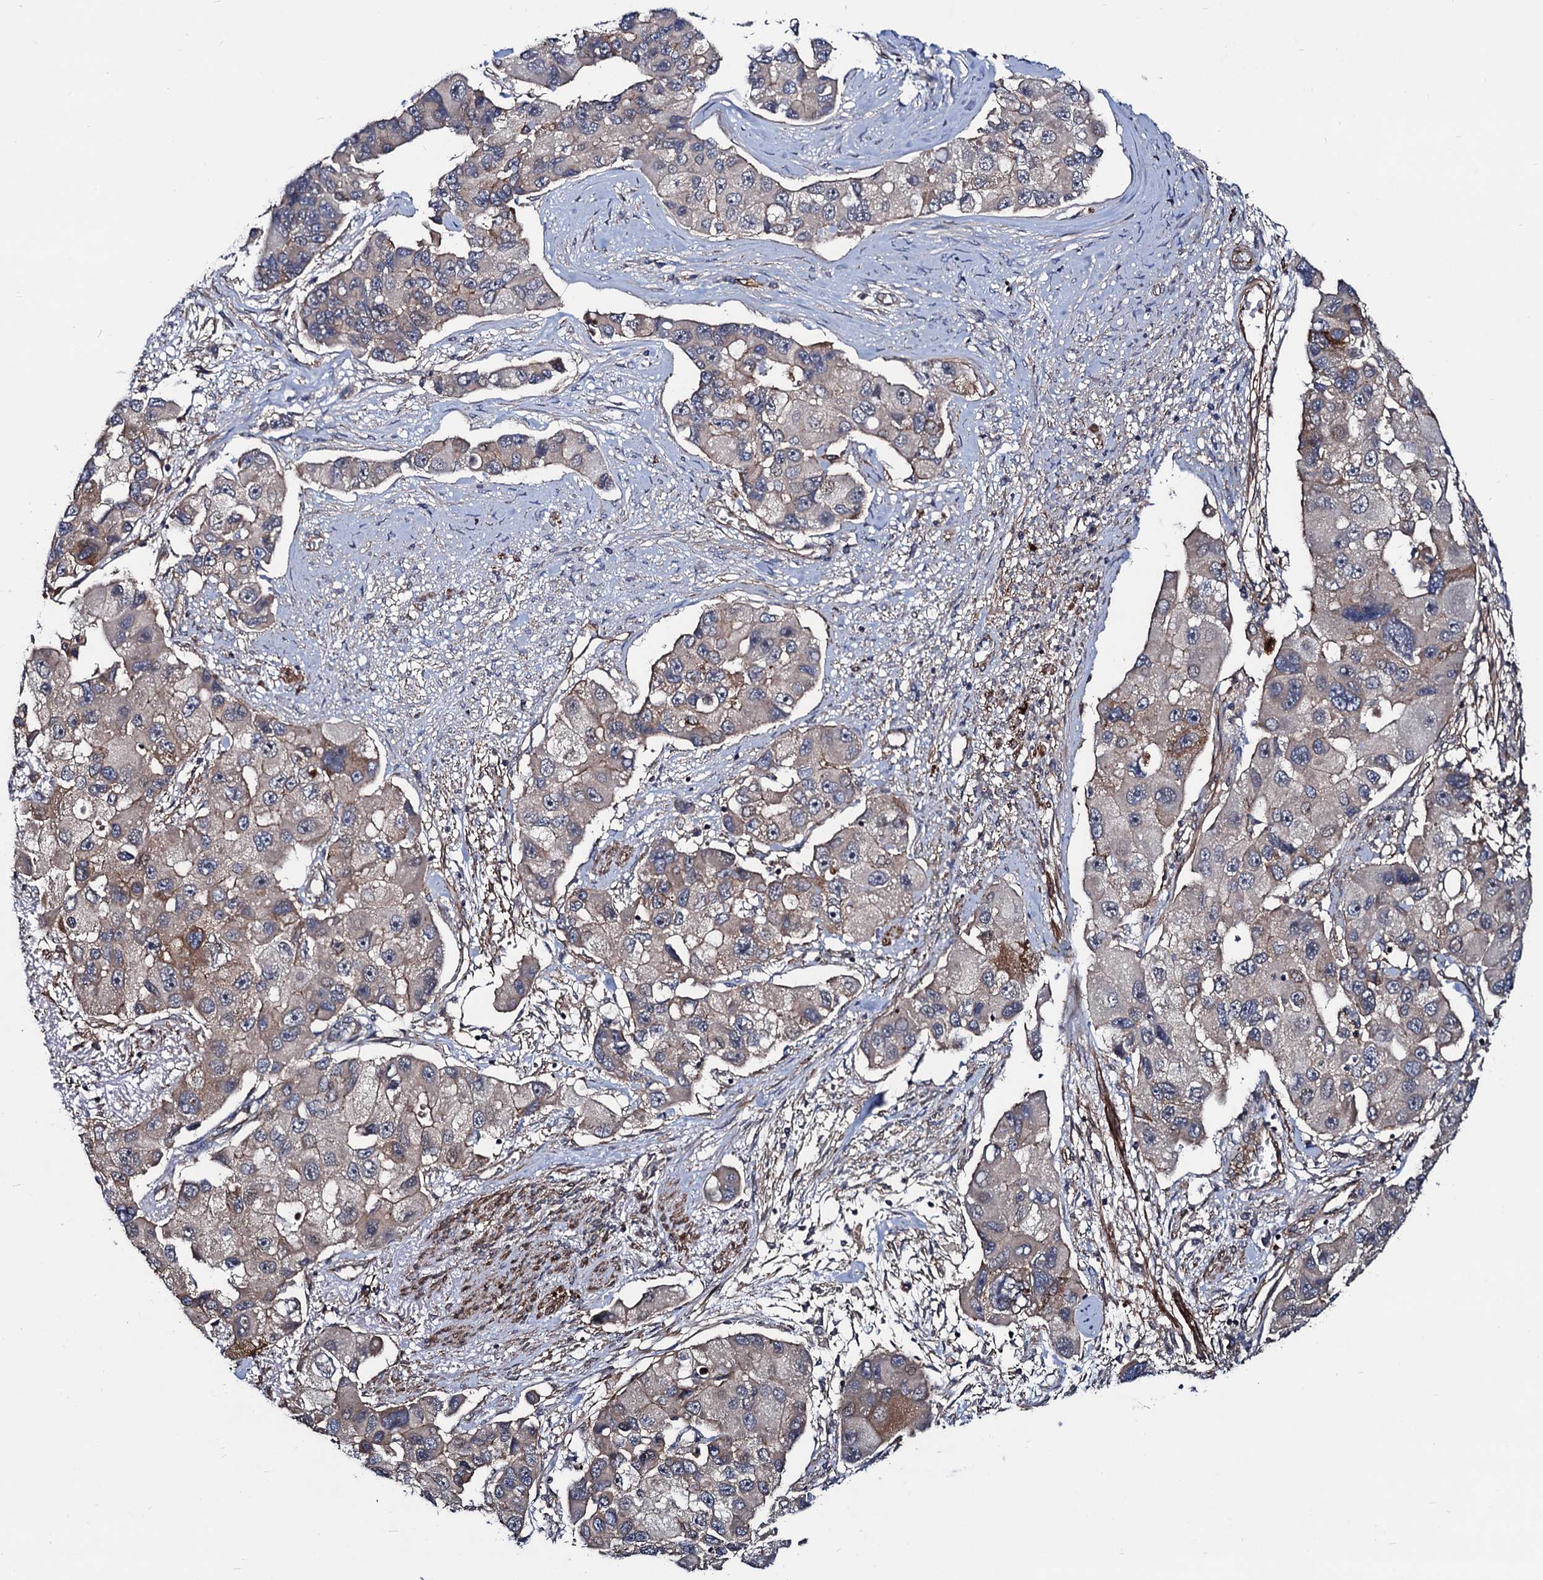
{"staining": {"intensity": "weak", "quantity": "<25%", "location": "cytoplasmic/membranous"}, "tissue": "lung cancer", "cell_type": "Tumor cells", "image_type": "cancer", "snomed": [{"axis": "morphology", "description": "Adenocarcinoma, NOS"}, {"axis": "topography", "description": "Lung"}], "caption": "Lung cancer (adenocarcinoma) was stained to show a protein in brown. There is no significant expression in tumor cells.", "gene": "KXD1", "patient": {"sex": "female", "age": 54}}